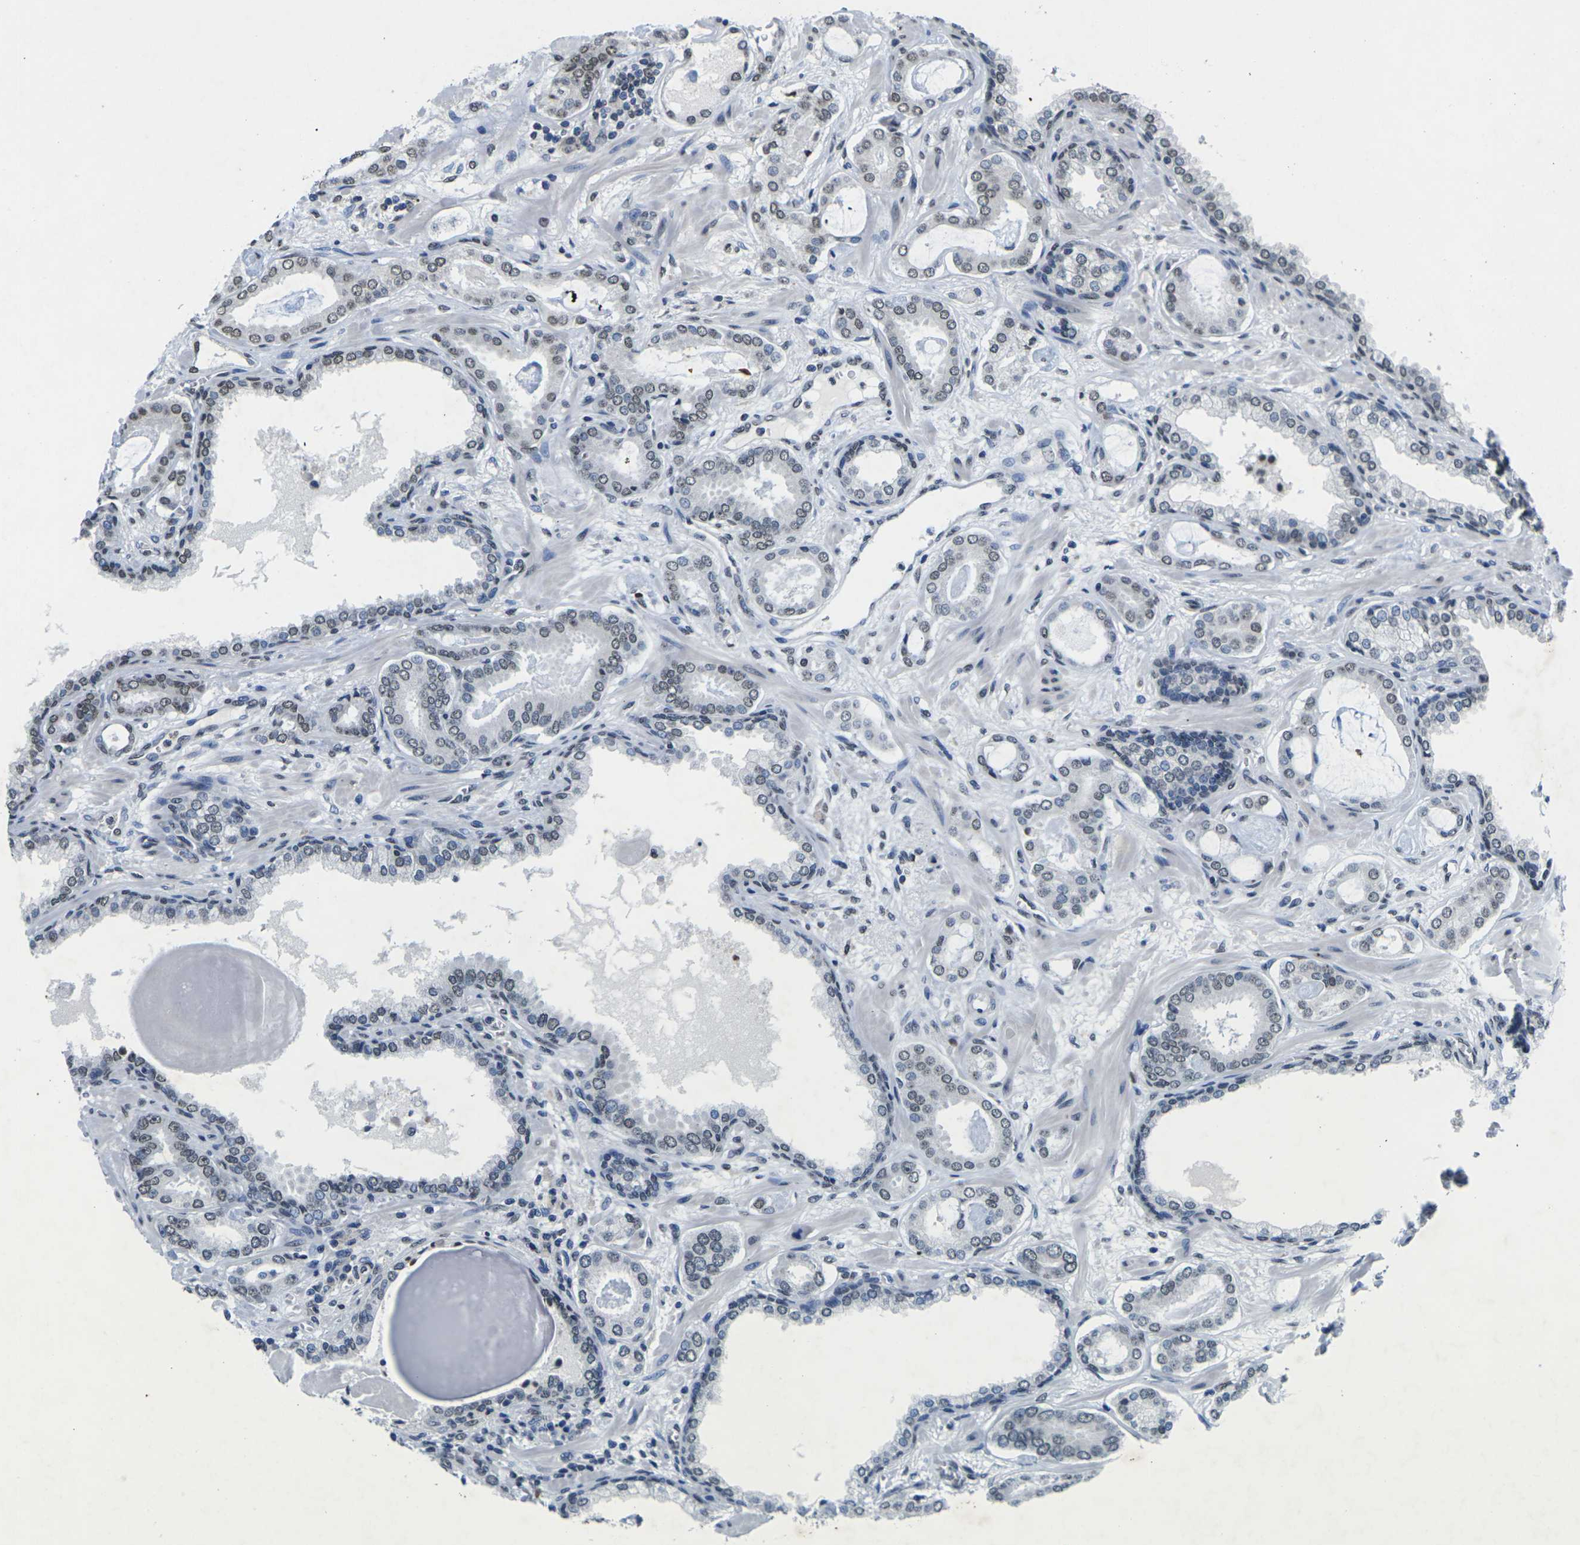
{"staining": {"intensity": "weak", "quantity": ">75%", "location": "nuclear"}, "tissue": "prostate cancer", "cell_type": "Tumor cells", "image_type": "cancer", "snomed": [{"axis": "morphology", "description": "Adenocarcinoma, Low grade"}, {"axis": "topography", "description": "Prostate"}], "caption": "Prostate low-grade adenocarcinoma stained with IHC exhibits weak nuclear positivity in about >75% of tumor cells.", "gene": "EMSY", "patient": {"sex": "male", "age": 53}}